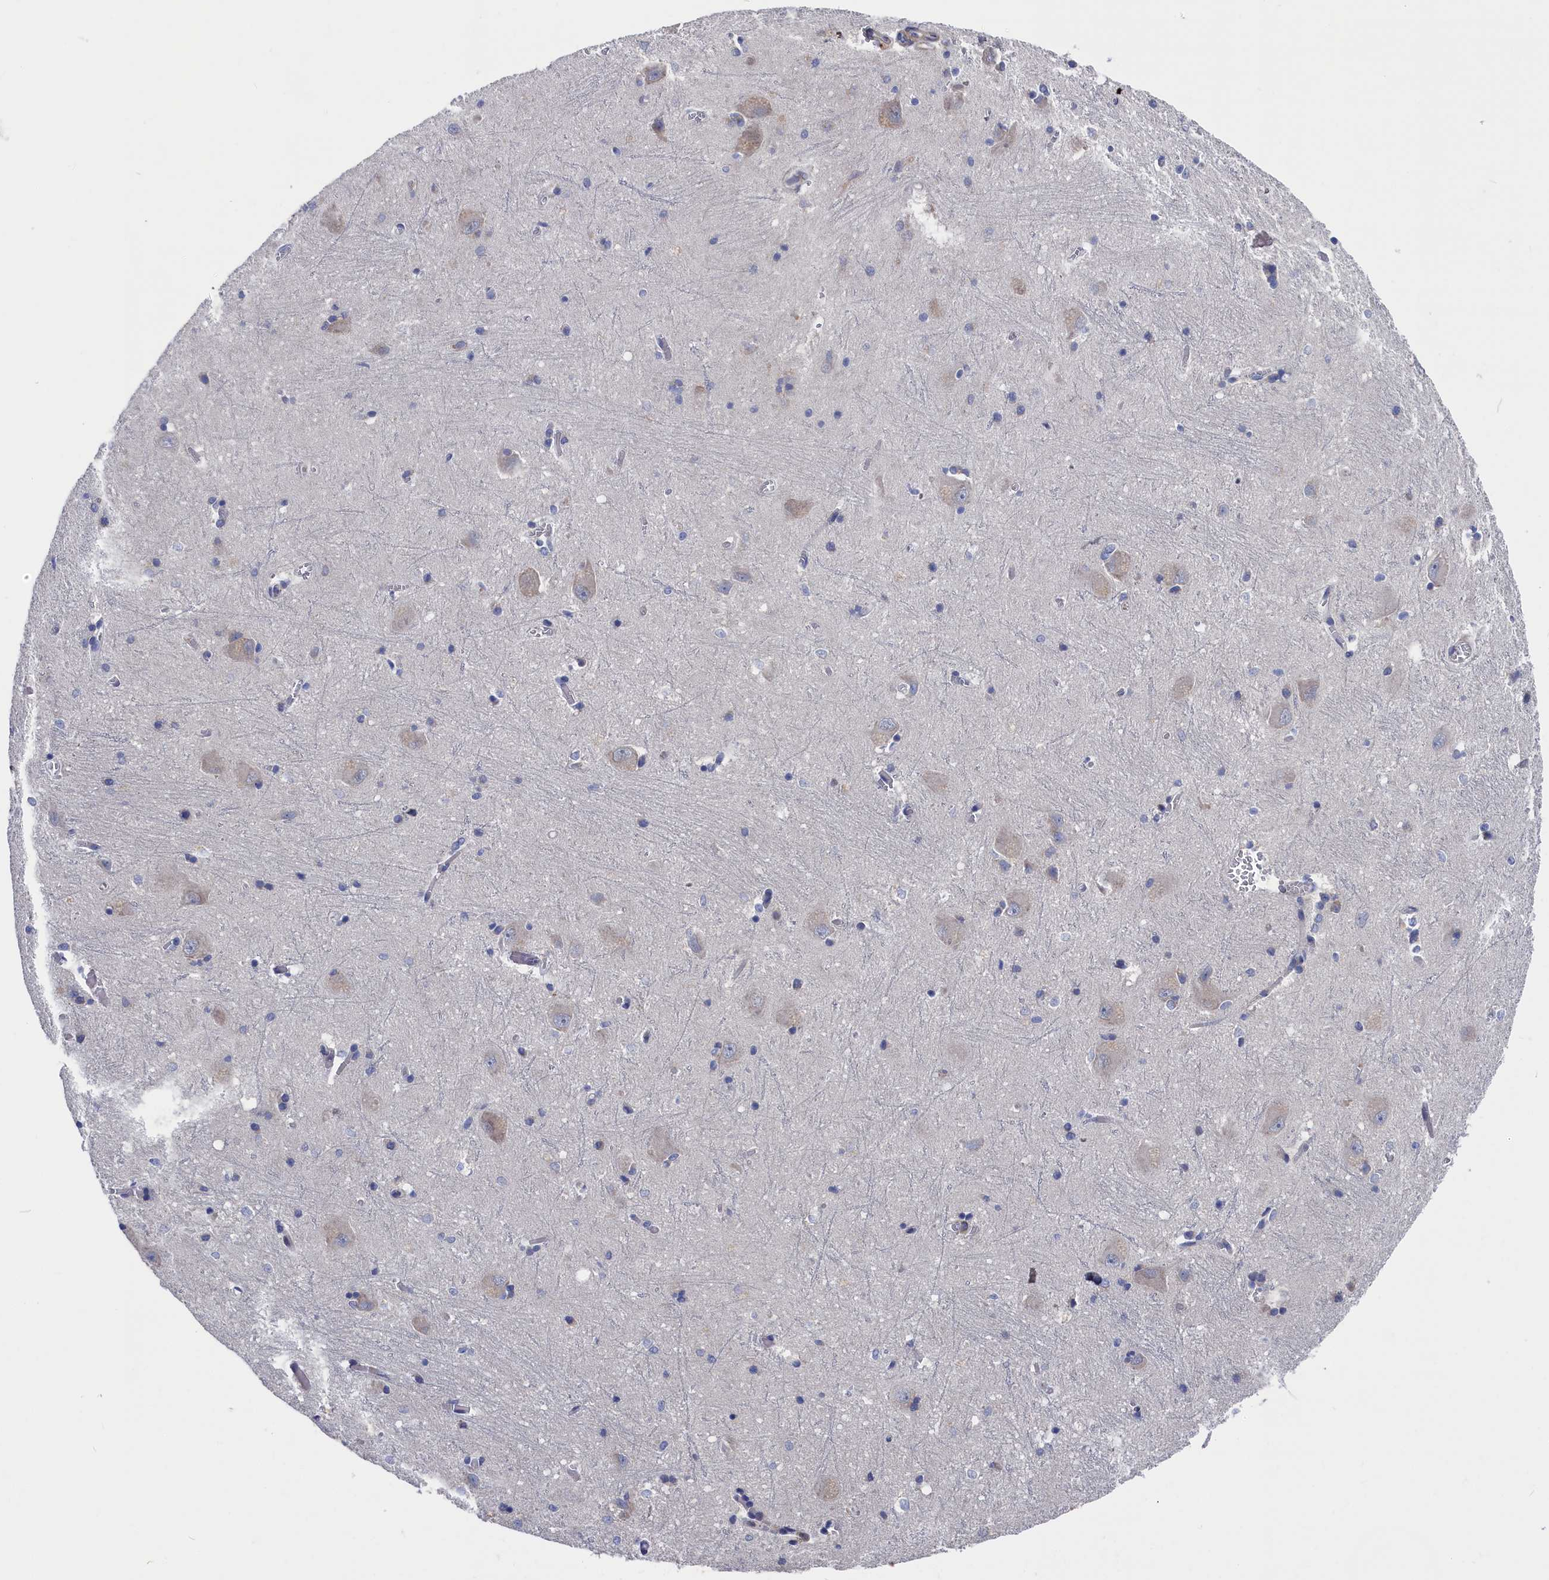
{"staining": {"intensity": "negative", "quantity": "none", "location": "none"}, "tissue": "caudate", "cell_type": "Glial cells", "image_type": "normal", "snomed": [{"axis": "morphology", "description": "Normal tissue, NOS"}, {"axis": "topography", "description": "Lateral ventricle wall"}], "caption": "Protein analysis of normal caudate demonstrates no significant staining in glial cells. Brightfield microscopy of immunohistochemistry (IHC) stained with DAB (3,3'-diaminobenzidine) (brown) and hematoxylin (blue), captured at high magnification.", "gene": "CYB5D2", "patient": {"sex": "male", "age": 37}}